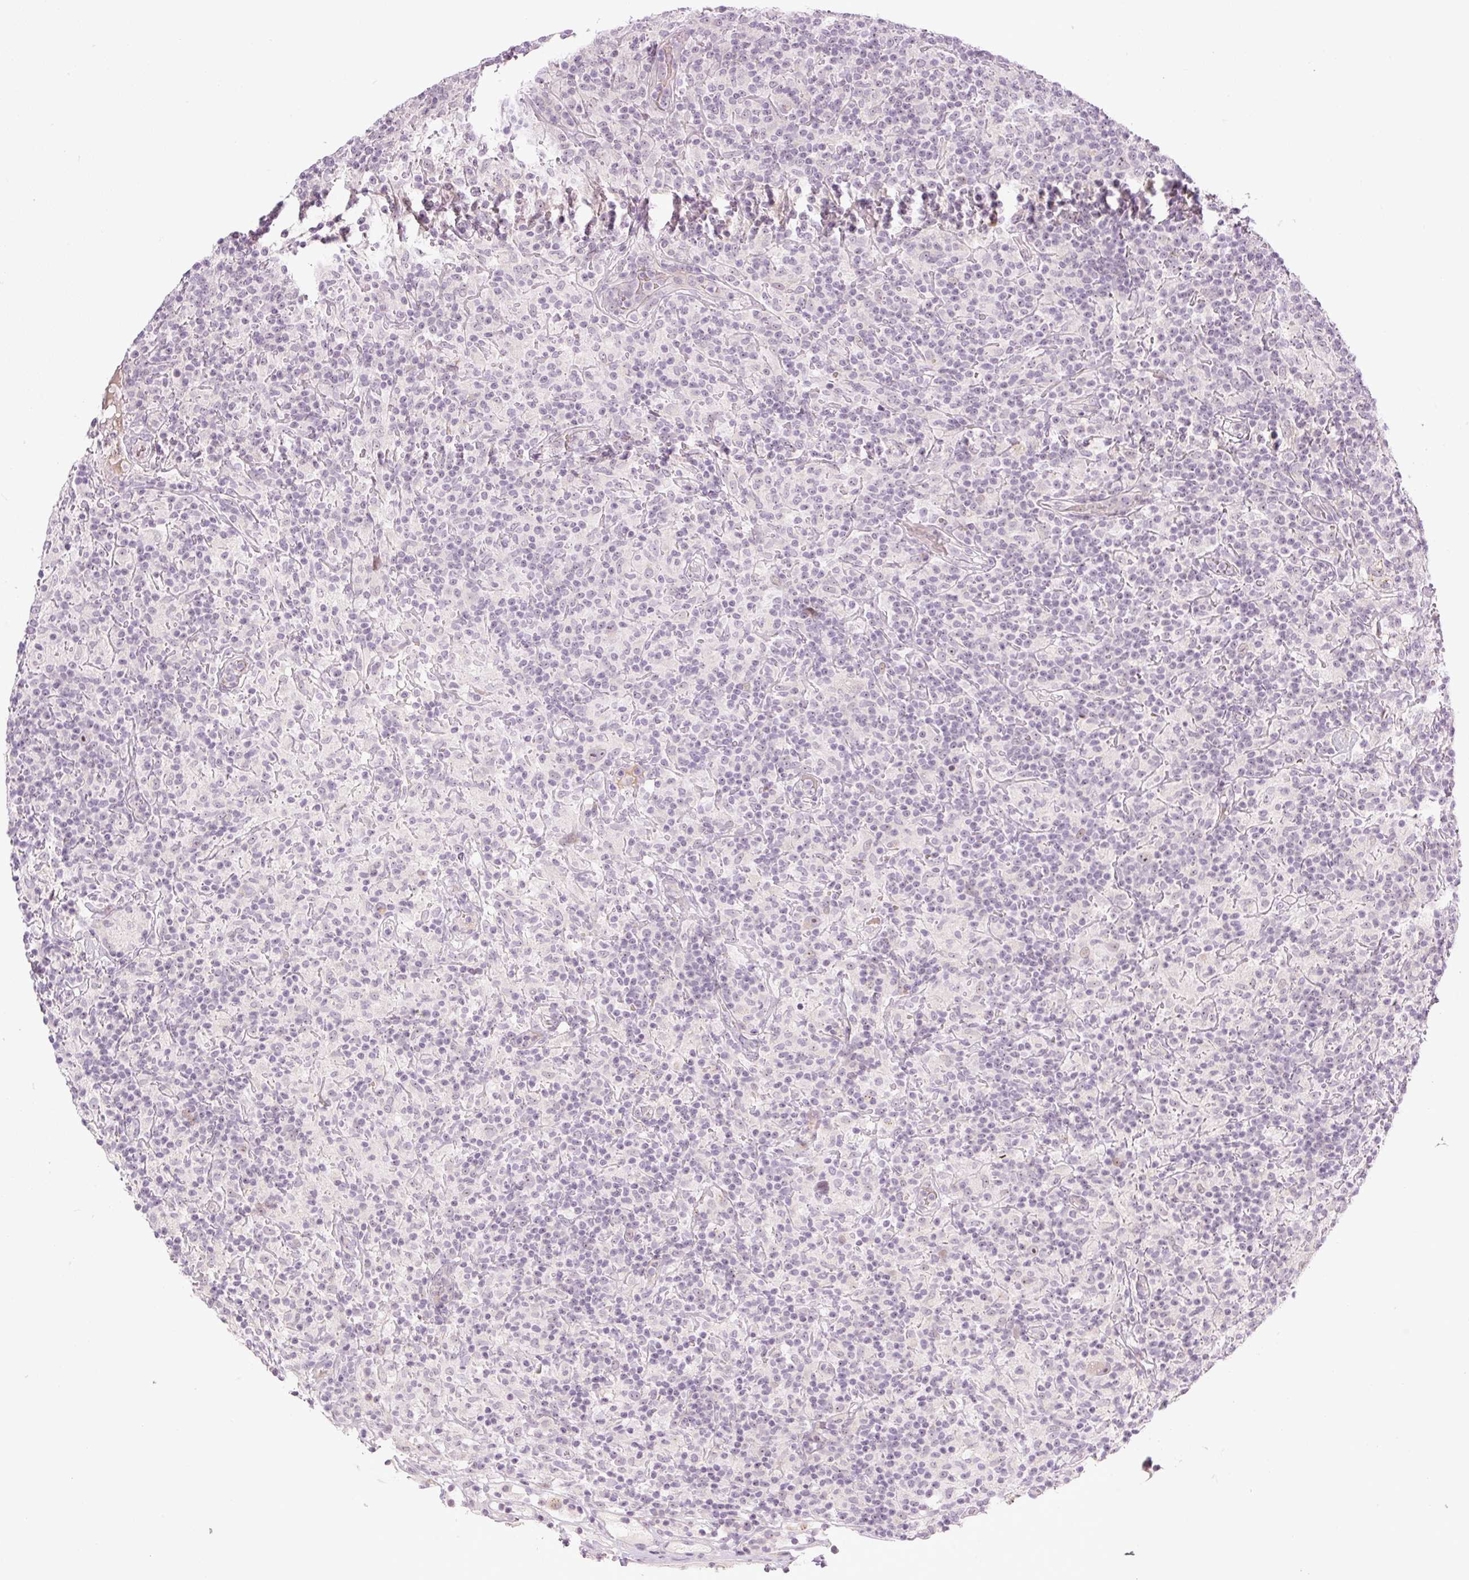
{"staining": {"intensity": "moderate", "quantity": "<25%", "location": "nuclear"}, "tissue": "lymphoma", "cell_type": "Tumor cells", "image_type": "cancer", "snomed": [{"axis": "morphology", "description": "Hodgkin's disease, NOS"}, {"axis": "topography", "description": "Lymph node"}], "caption": "This histopathology image reveals immunohistochemistry staining of human lymphoma, with low moderate nuclear positivity in about <25% of tumor cells.", "gene": "AAR2", "patient": {"sex": "male", "age": 70}}